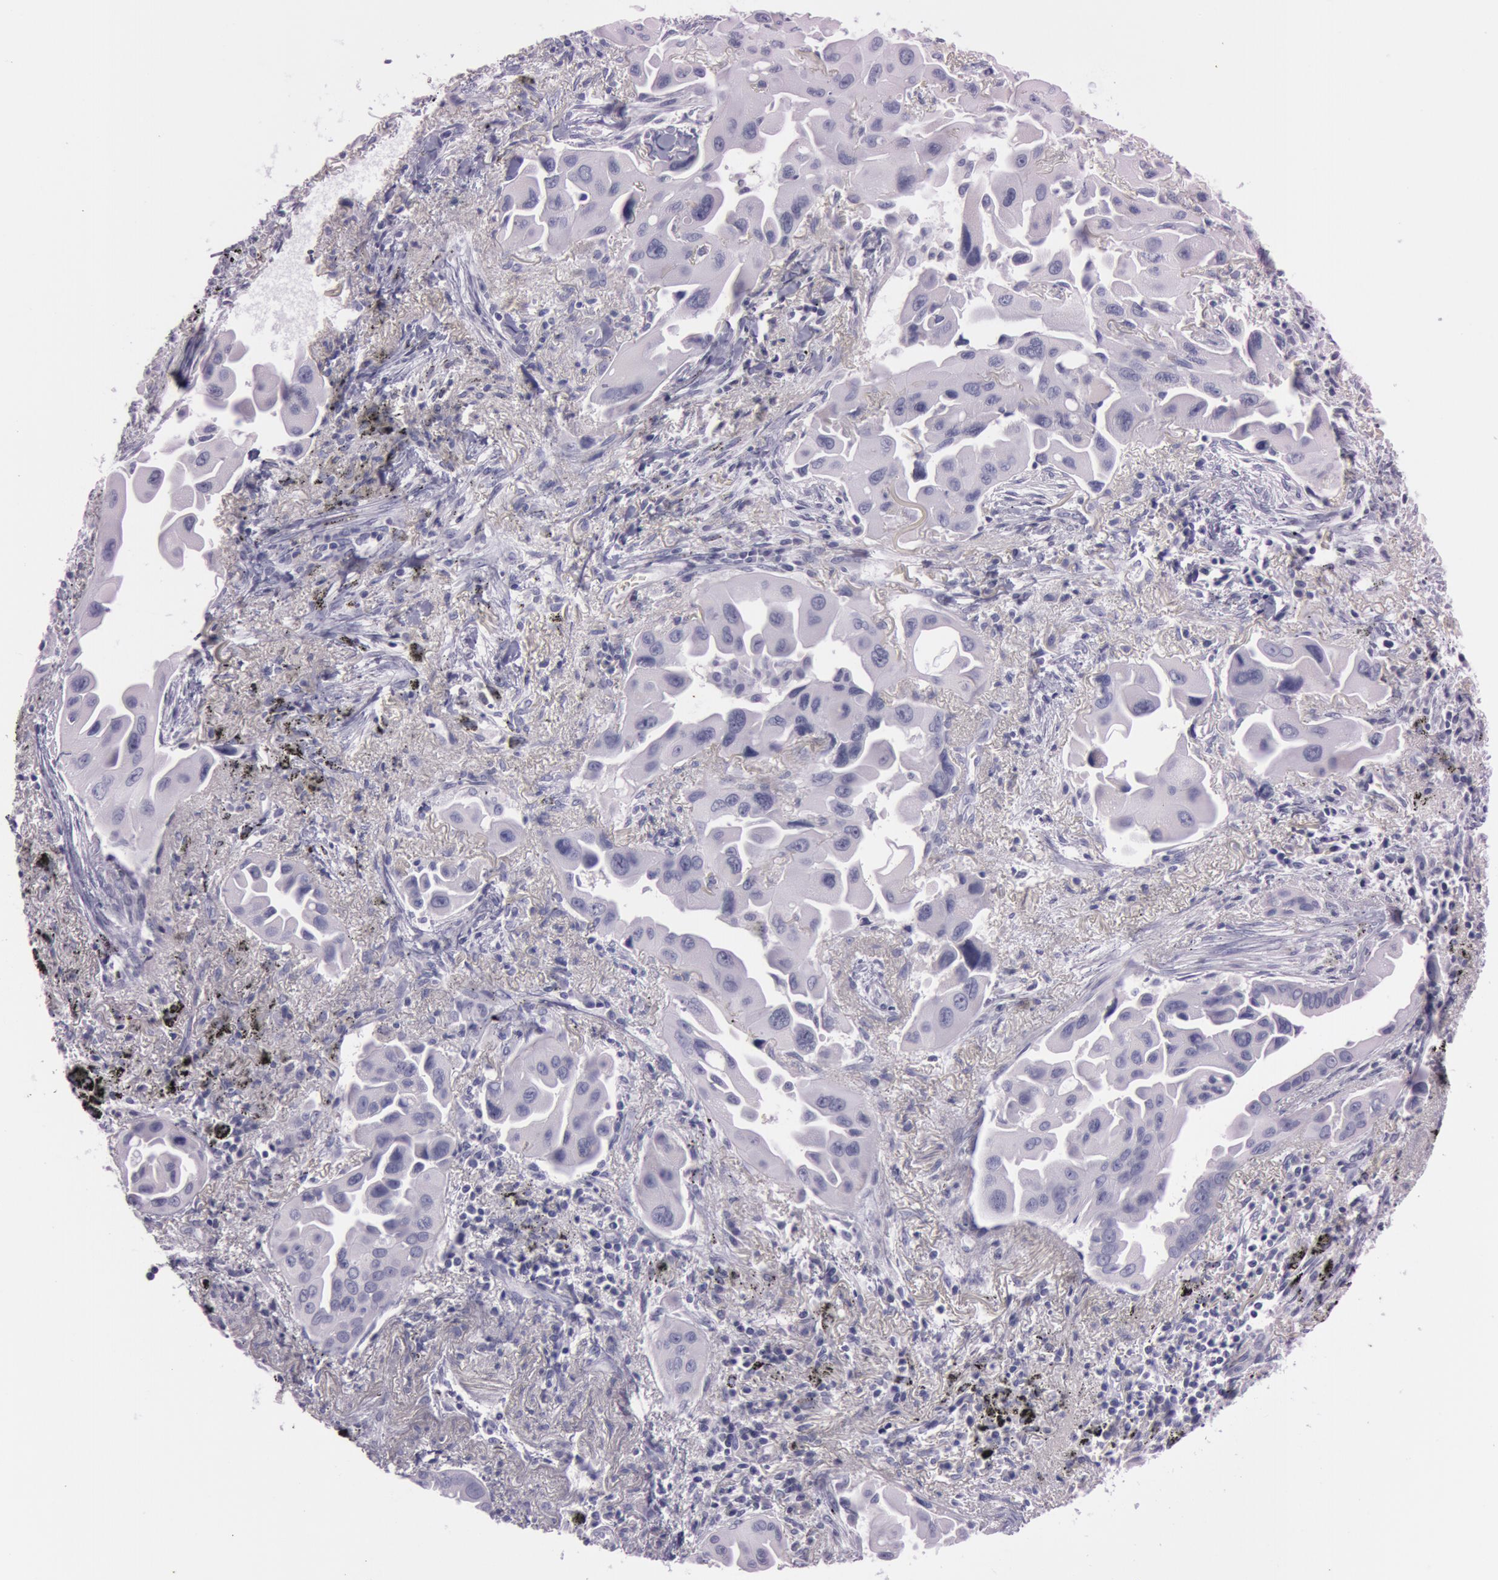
{"staining": {"intensity": "negative", "quantity": "none", "location": "none"}, "tissue": "lung cancer", "cell_type": "Tumor cells", "image_type": "cancer", "snomed": [{"axis": "morphology", "description": "Adenocarcinoma, NOS"}, {"axis": "topography", "description": "Lung"}], "caption": "A high-resolution image shows IHC staining of lung adenocarcinoma, which reveals no significant positivity in tumor cells.", "gene": "S100A7", "patient": {"sex": "male", "age": 68}}